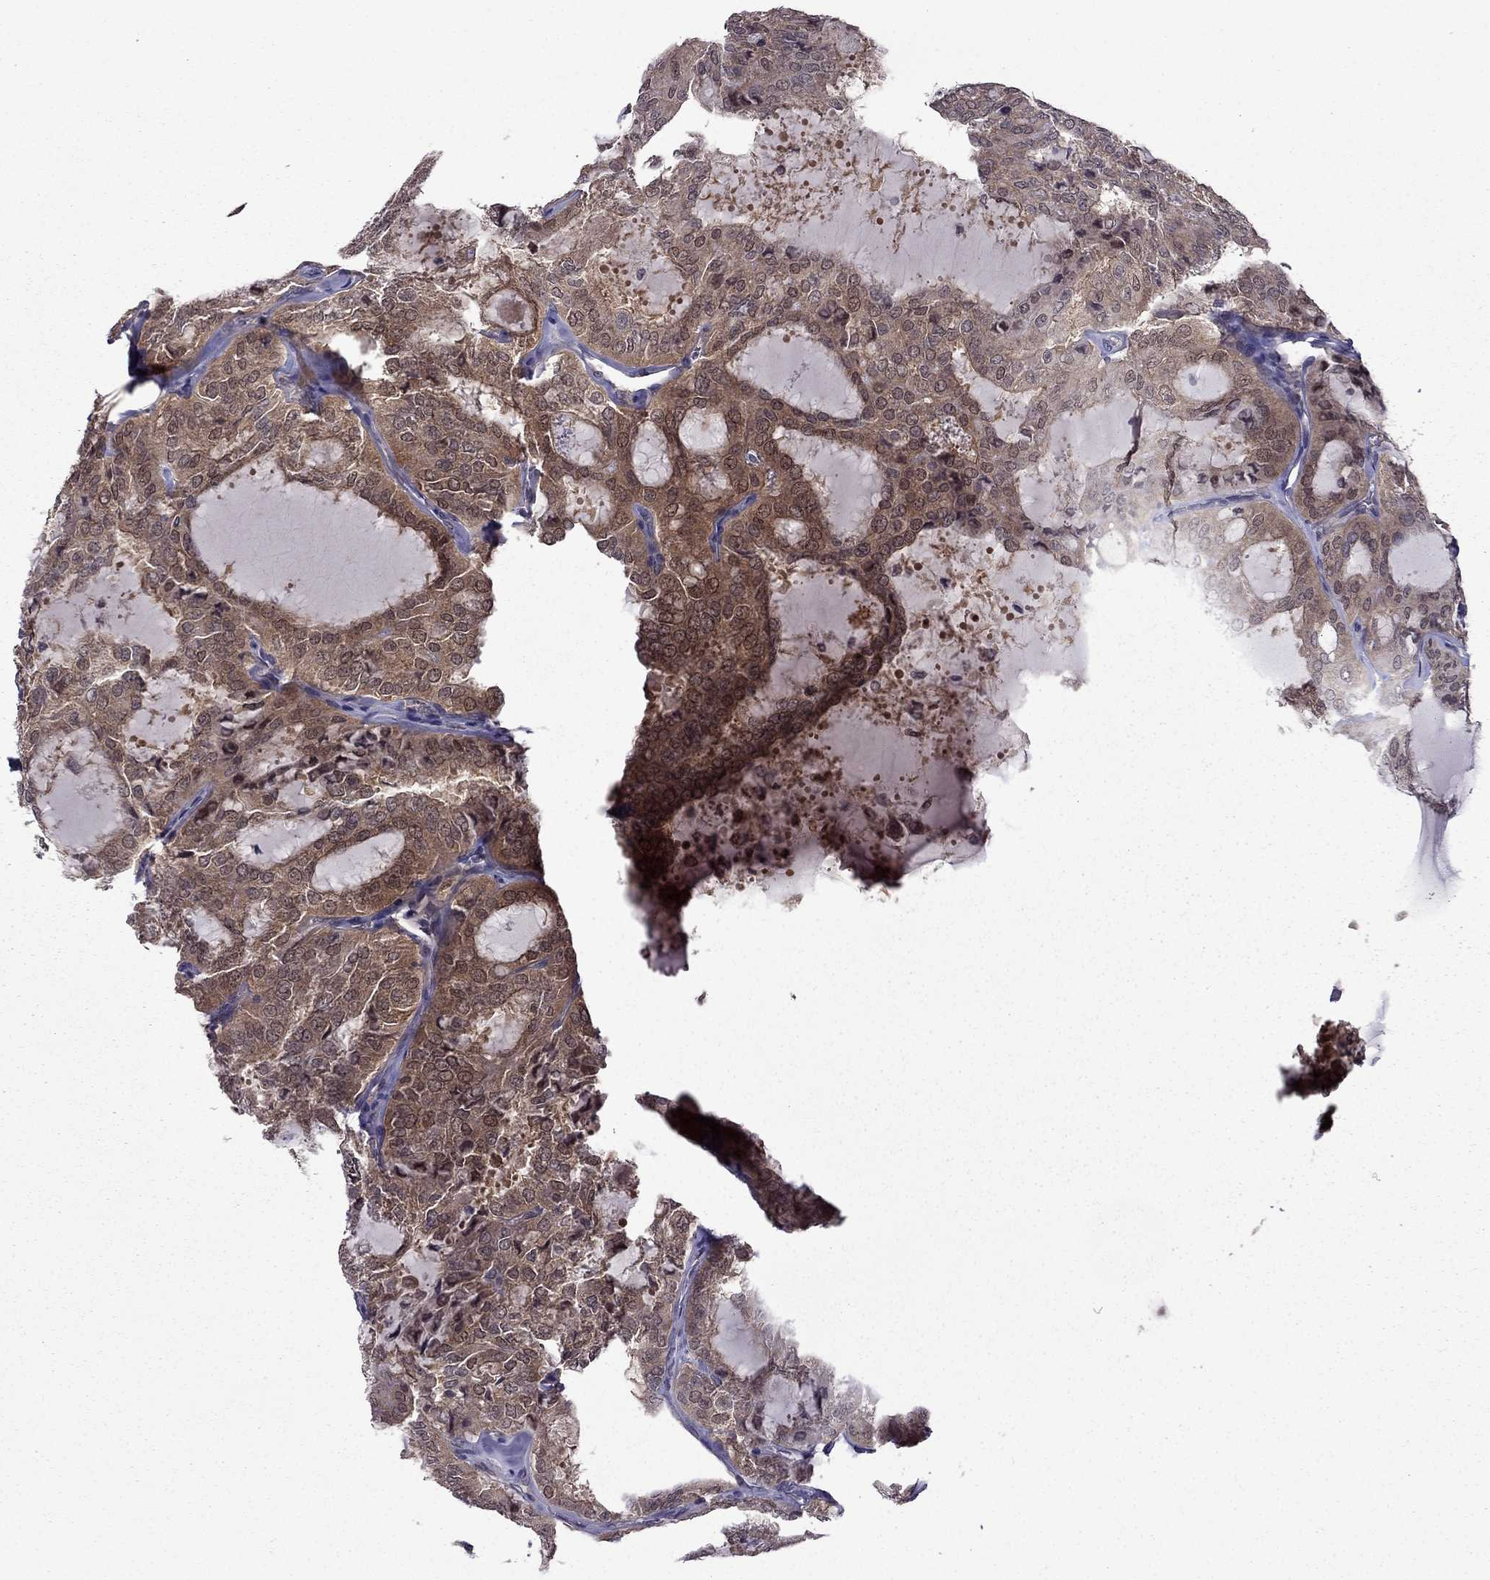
{"staining": {"intensity": "moderate", "quantity": ">75%", "location": "cytoplasmic/membranous"}, "tissue": "thyroid cancer", "cell_type": "Tumor cells", "image_type": "cancer", "snomed": [{"axis": "morphology", "description": "Follicular adenoma carcinoma, NOS"}, {"axis": "topography", "description": "Thyroid gland"}], "caption": "A medium amount of moderate cytoplasmic/membranous expression is appreciated in about >75% of tumor cells in thyroid cancer tissue. The staining was performed using DAB to visualize the protein expression in brown, while the nuclei were stained in blue with hematoxylin (Magnification: 20x).", "gene": "CDK5", "patient": {"sex": "male", "age": 75}}